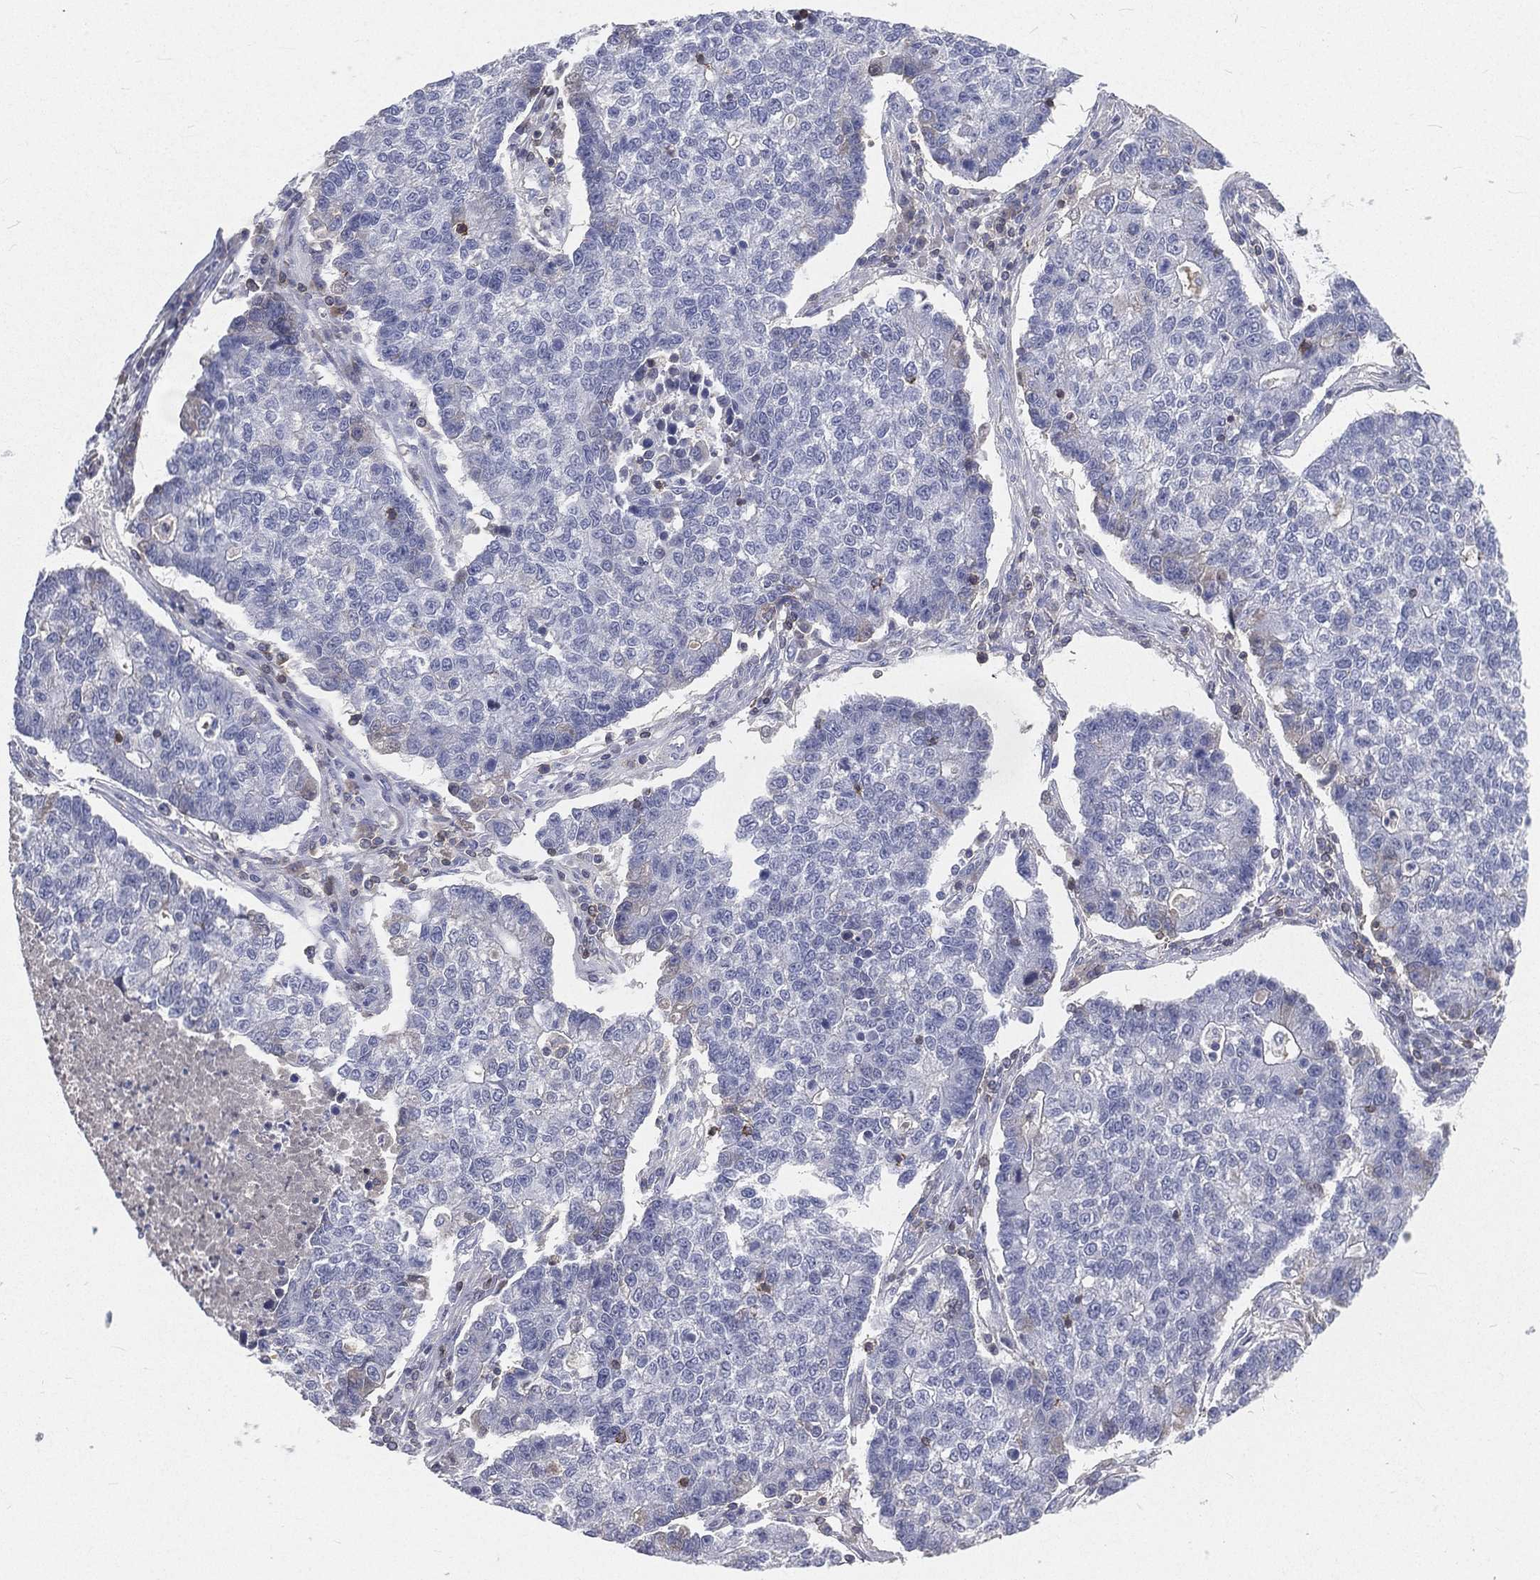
{"staining": {"intensity": "negative", "quantity": "none", "location": "none"}, "tissue": "lung cancer", "cell_type": "Tumor cells", "image_type": "cancer", "snomed": [{"axis": "morphology", "description": "Adenocarcinoma, NOS"}, {"axis": "topography", "description": "Lung"}], "caption": "Tumor cells are negative for protein expression in human lung adenocarcinoma.", "gene": "CD3D", "patient": {"sex": "male", "age": 57}}